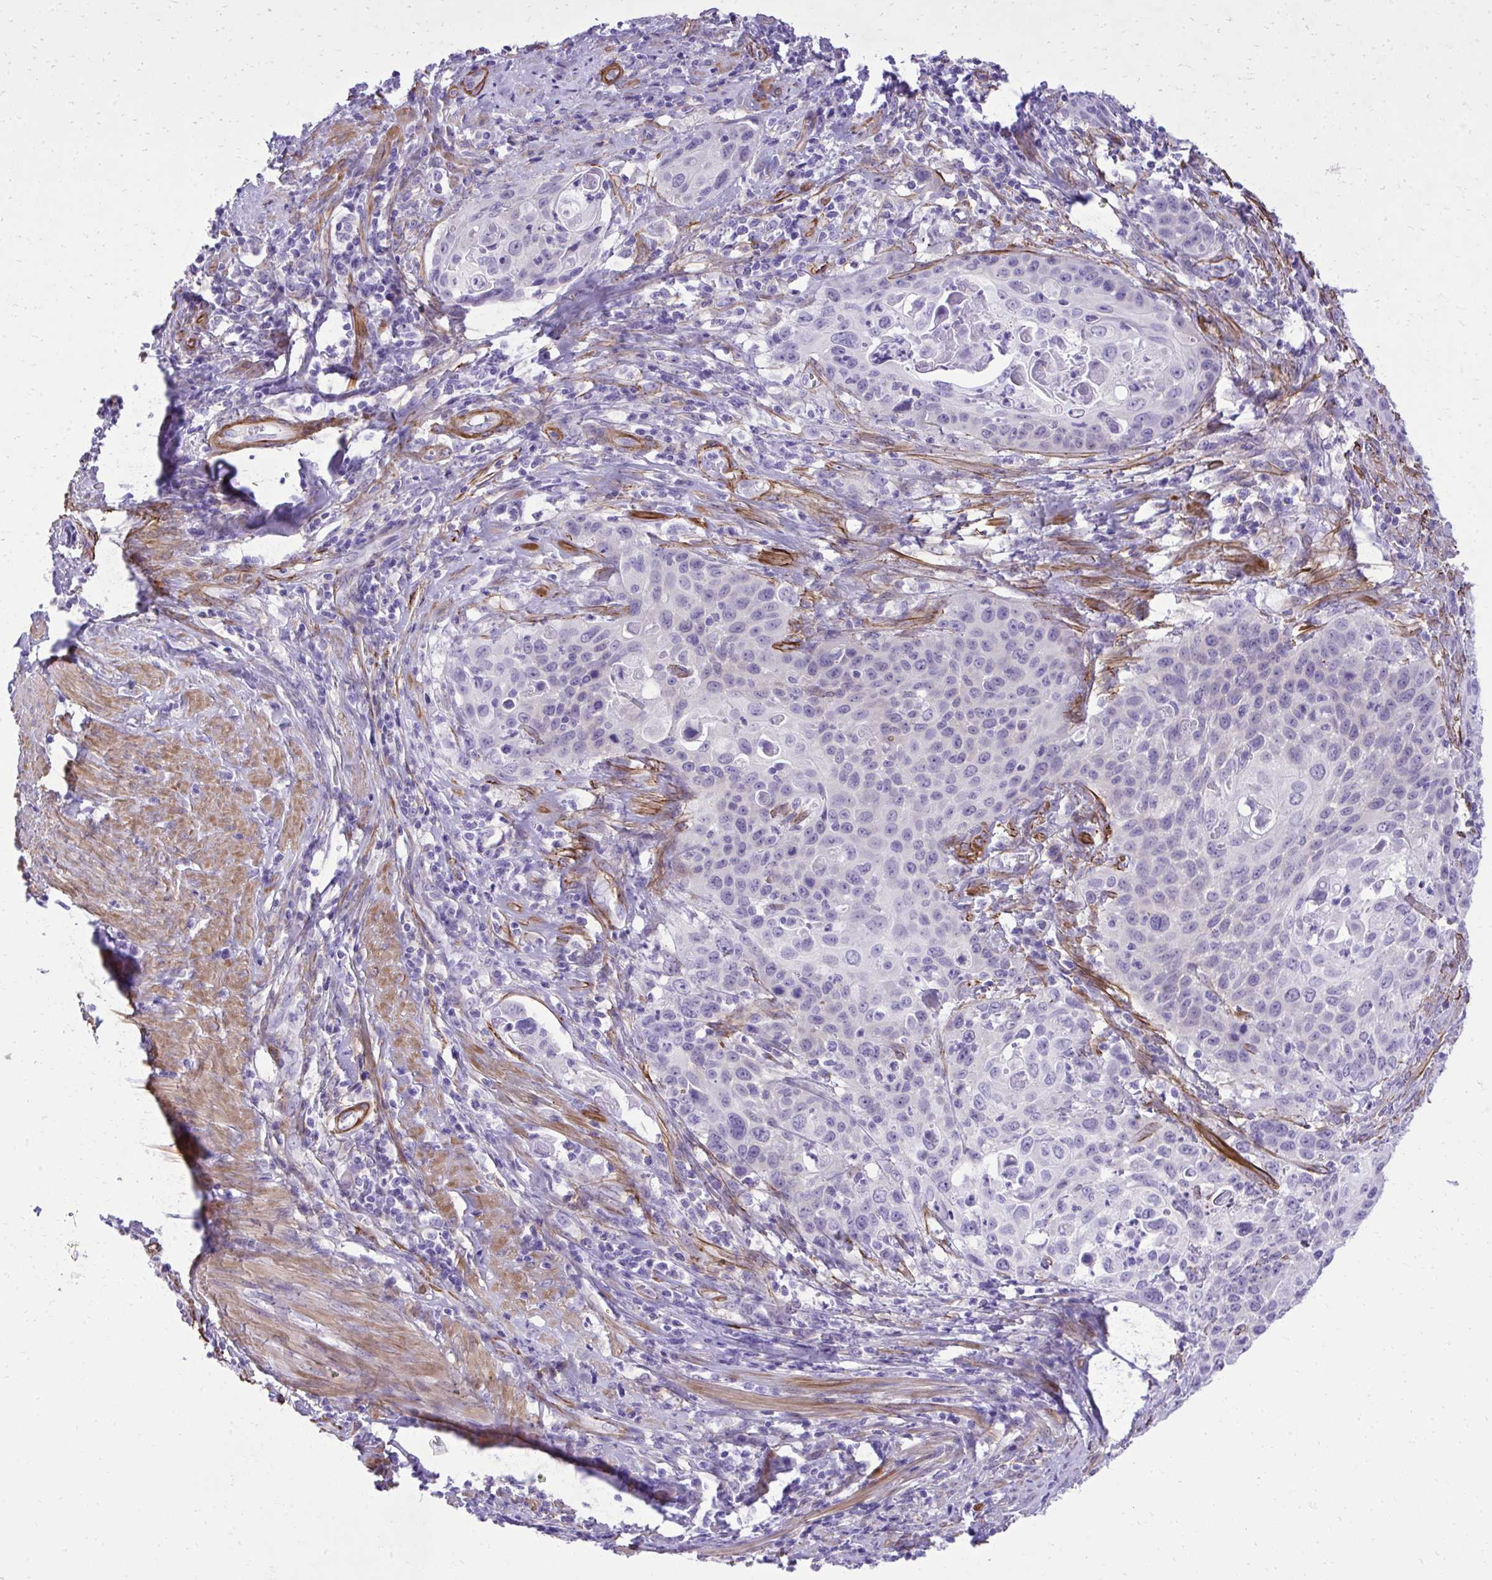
{"staining": {"intensity": "negative", "quantity": "none", "location": "none"}, "tissue": "cervical cancer", "cell_type": "Tumor cells", "image_type": "cancer", "snomed": [{"axis": "morphology", "description": "Squamous cell carcinoma, NOS"}, {"axis": "topography", "description": "Cervix"}], "caption": "This is an immunohistochemistry micrograph of cervical squamous cell carcinoma. There is no staining in tumor cells.", "gene": "PITPNM3", "patient": {"sex": "female", "age": 65}}